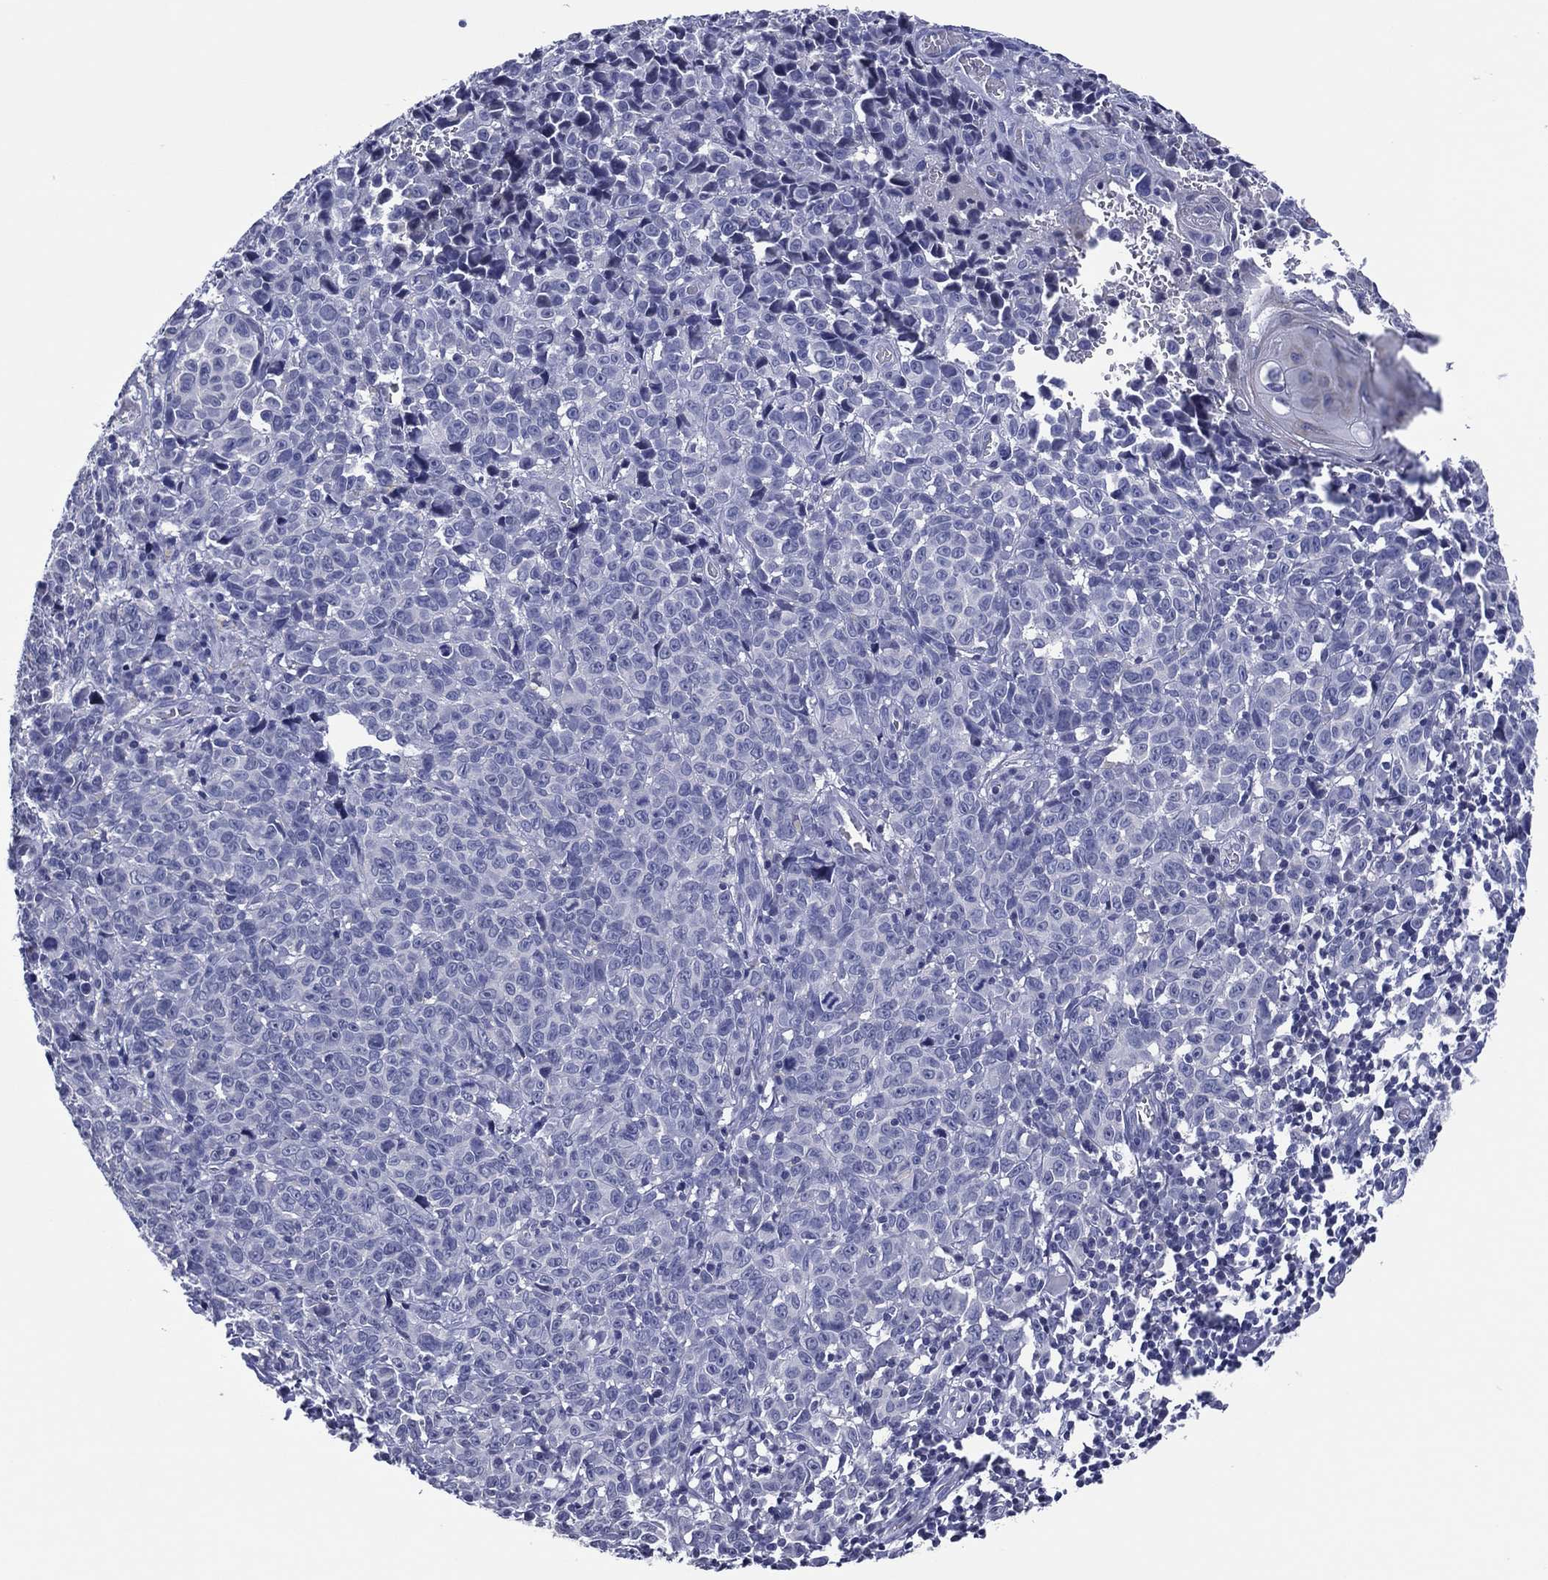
{"staining": {"intensity": "negative", "quantity": "none", "location": "none"}, "tissue": "melanoma", "cell_type": "Tumor cells", "image_type": "cancer", "snomed": [{"axis": "morphology", "description": "Malignant melanoma, NOS"}, {"axis": "topography", "description": "Vulva, labia, clitoris and Bartholin´s gland, NO"}], "caption": "A histopathology image of melanoma stained for a protein shows no brown staining in tumor cells.", "gene": "TRIM31", "patient": {"sex": "female", "age": 75}}